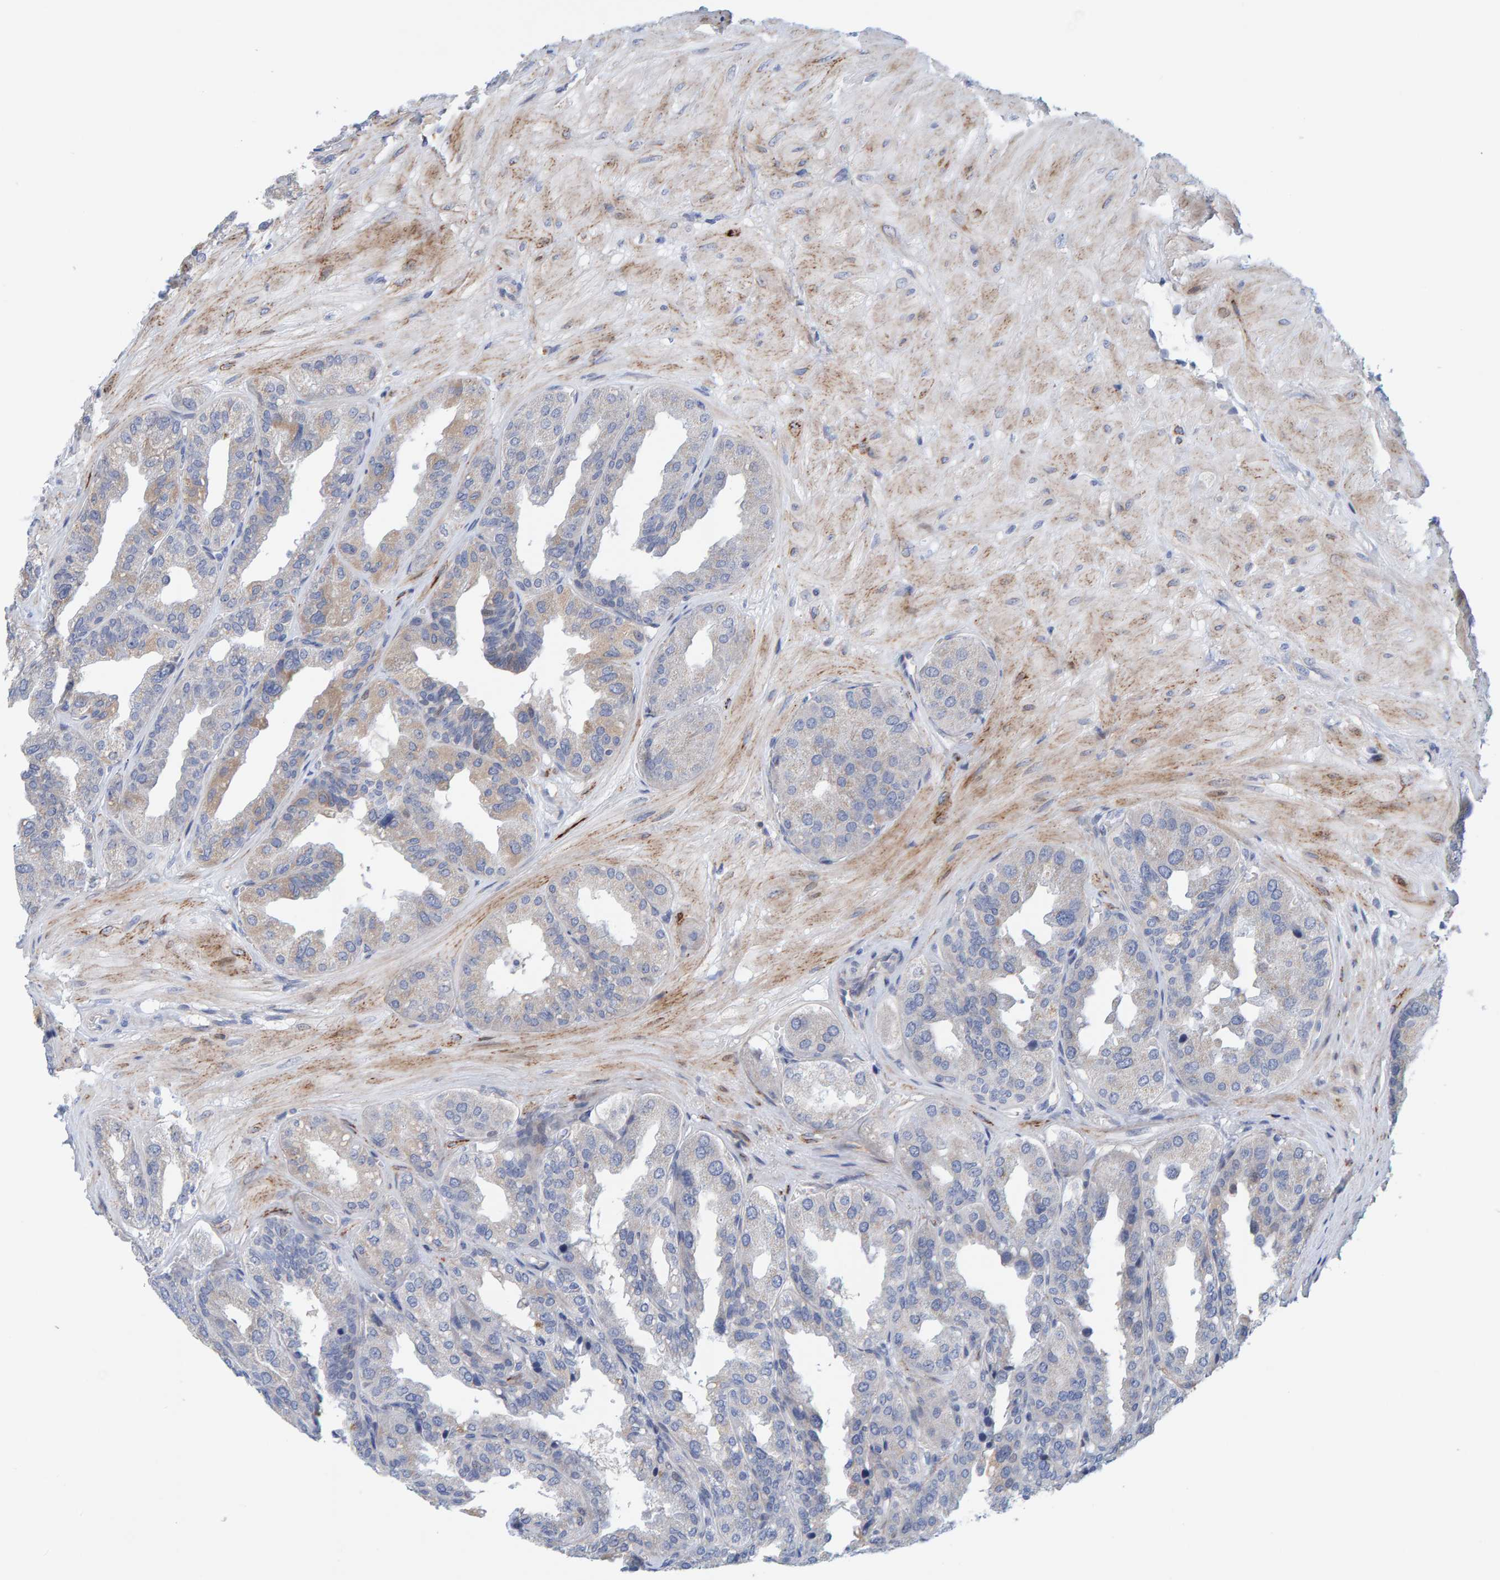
{"staining": {"intensity": "weak", "quantity": "<25%", "location": "cytoplasmic/membranous"}, "tissue": "seminal vesicle", "cell_type": "Glandular cells", "image_type": "normal", "snomed": [{"axis": "morphology", "description": "Normal tissue, NOS"}, {"axis": "topography", "description": "Prostate"}, {"axis": "topography", "description": "Seminal veicle"}], "caption": "Immunohistochemical staining of benign human seminal vesicle demonstrates no significant staining in glandular cells.", "gene": "ZC3H3", "patient": {"sex": "male", "age": 51}}